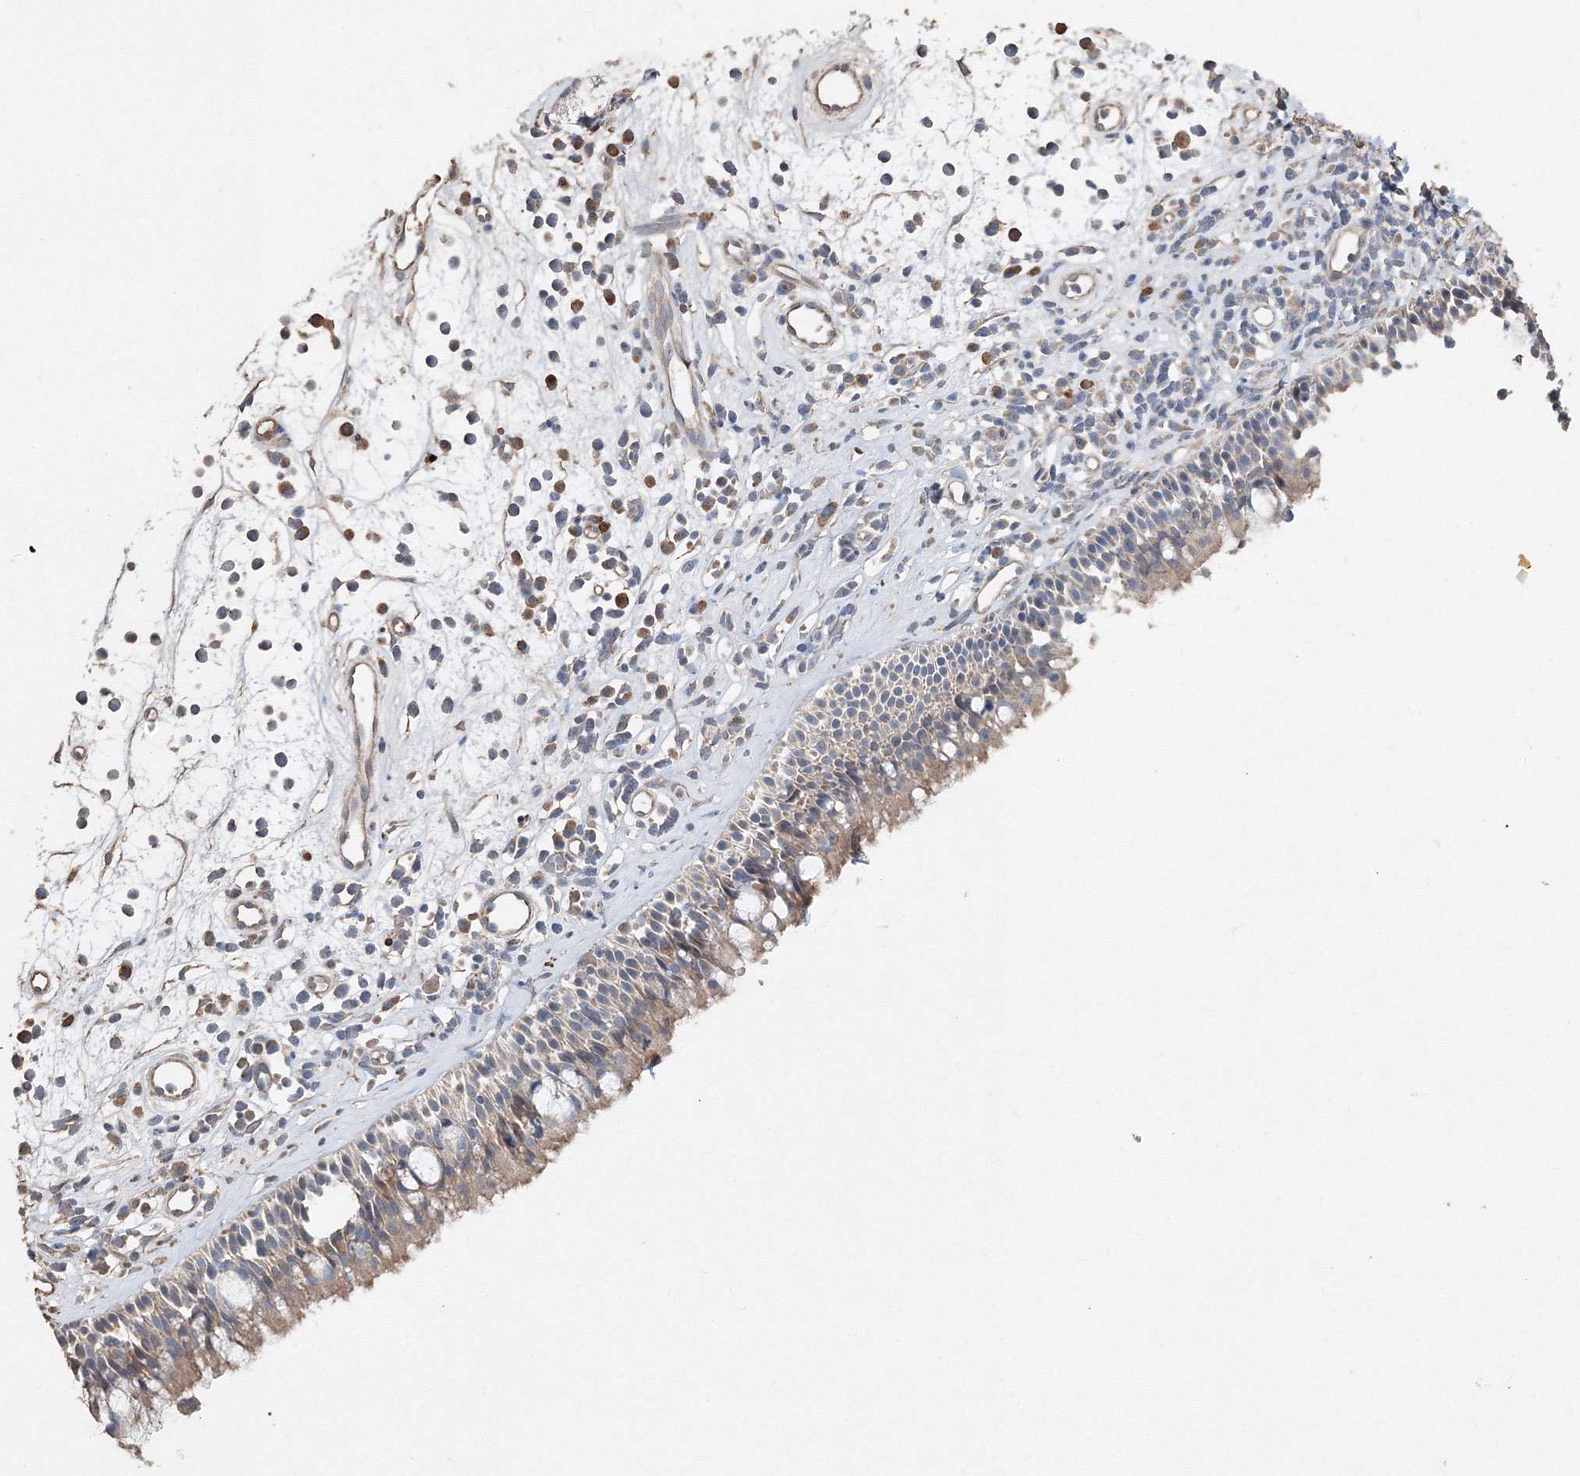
{"staining": {"intensity": "weak", "quantity": "25%-75%", "location": "cytoplasmic/membranous"}, "tissue": "nasopharynx", "cell_type": "Respiratory epithelial cells", "image_type": "normal", "snomed": [{"axis": "morphology", "description": "Normal tissue, NOS"}, {"axis": "morphology", "description": "Inflammation, NOS"}, {"axis": "morphology", "description": "Malignant melanoma, Metastatic site"}, {"axis": "topography", "description": "Nasopharynx"}], "caption": "About 25%-75% of respiratory epithelial cells in normal nasopharynx show weak cytoplasmic/membranous protein staining as visualized by brown immunohistochemical staining.", "gene": "NALF2", "patient": {"sex": "male", "age": 70}}